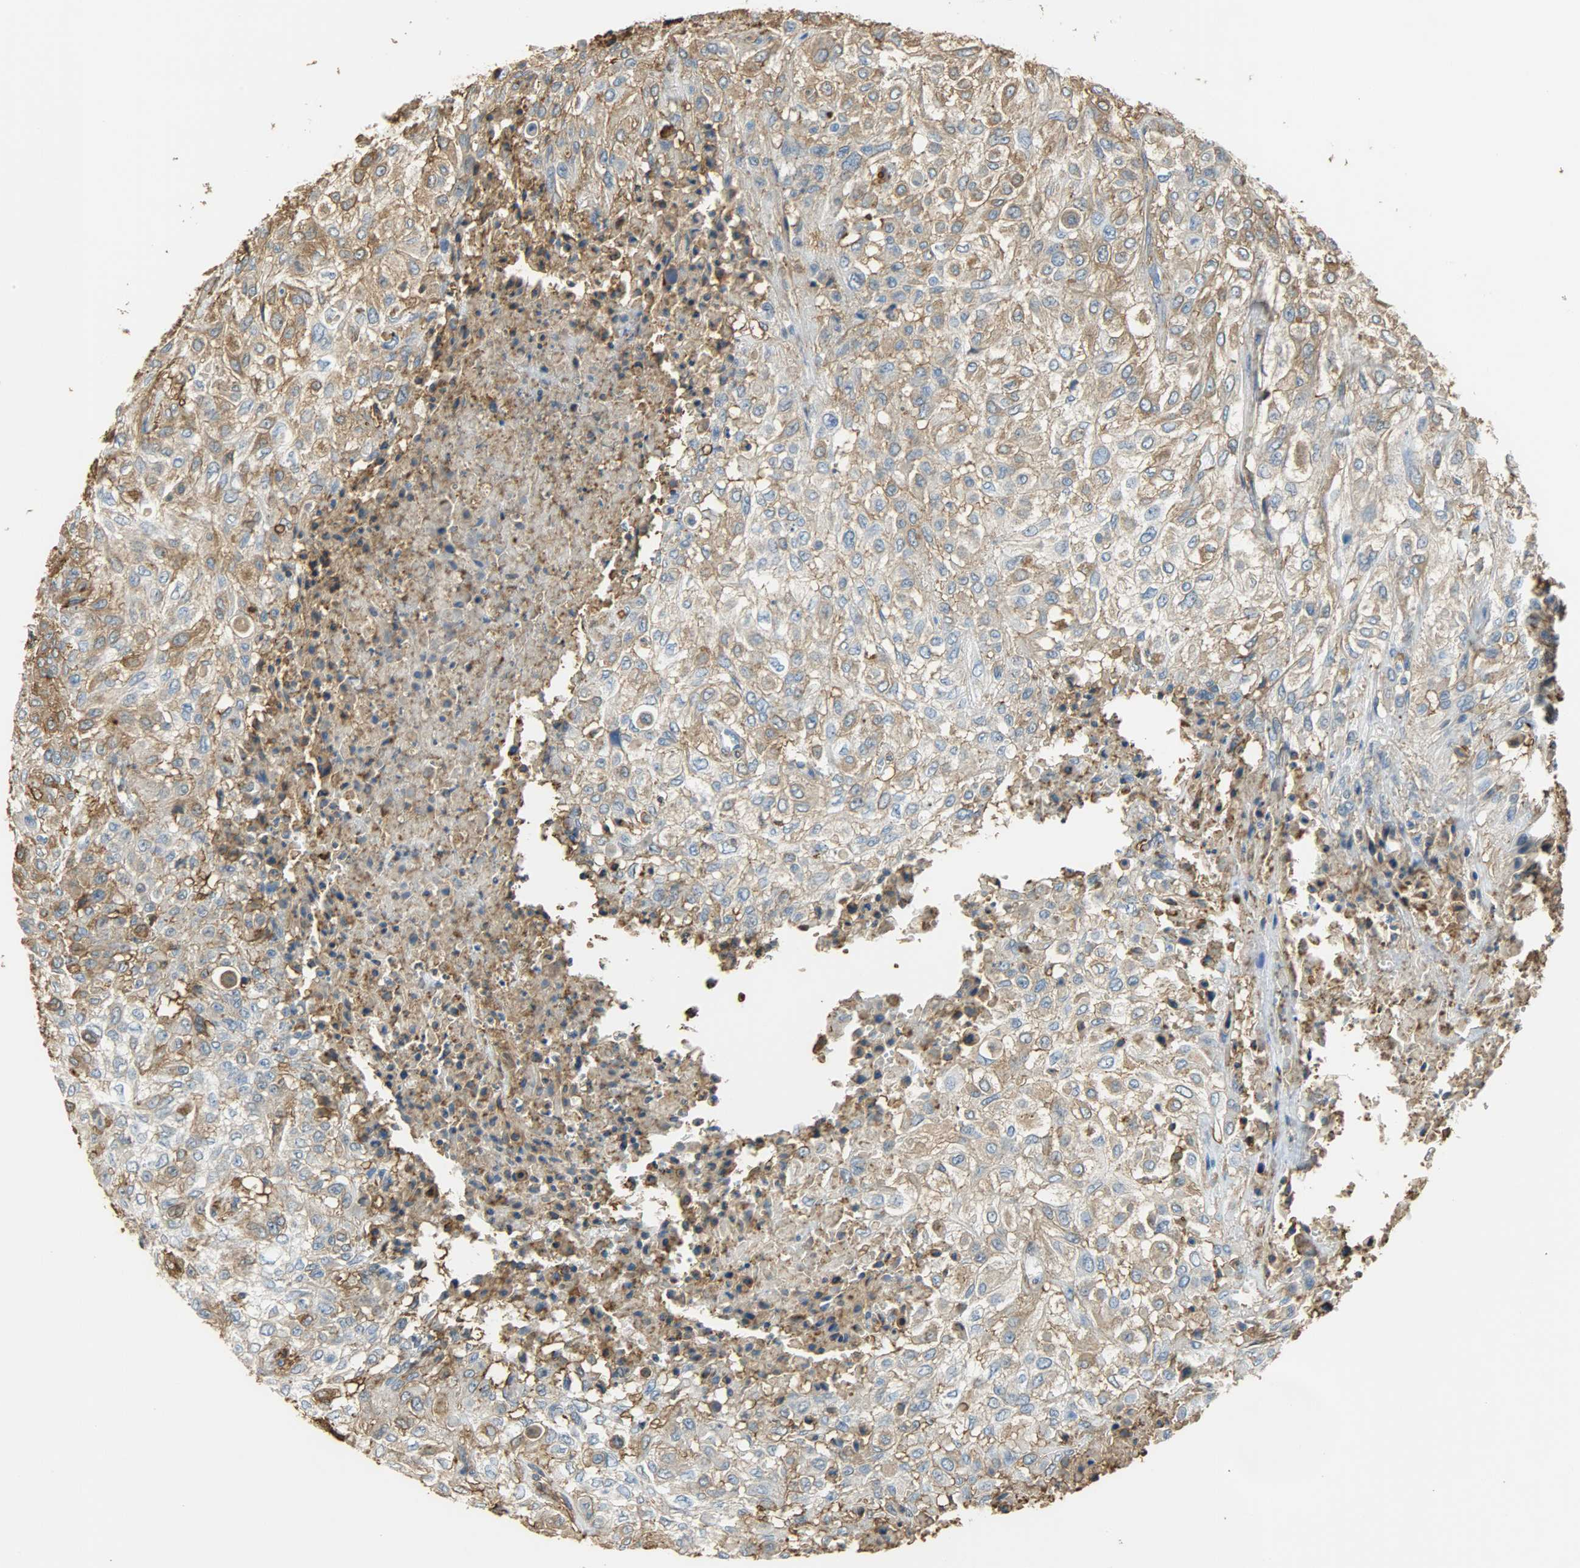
{"staining": {"intensity": "moderate", "quantity": ">75%", "location": "cytoplasmic/membranous"}, "tissue": "urothelial cancer", "cell_type": "Tumor cells", "image_type": "cancer", "snomed": [{"axis": "morphology", "description": "Urothelial carcinoma, High grade"}, {"axis": "topography", "description": "Urinary bladder"}], "caption": "This is a photomicrograph of immunohistochemistry staining of high-grade urothelial carcinoma, which shows moderate expression in the cytoplasmic/membranous of tumor cells.", "gene": "ANXA6", "patient": {"sex": "male", "age": 57}}